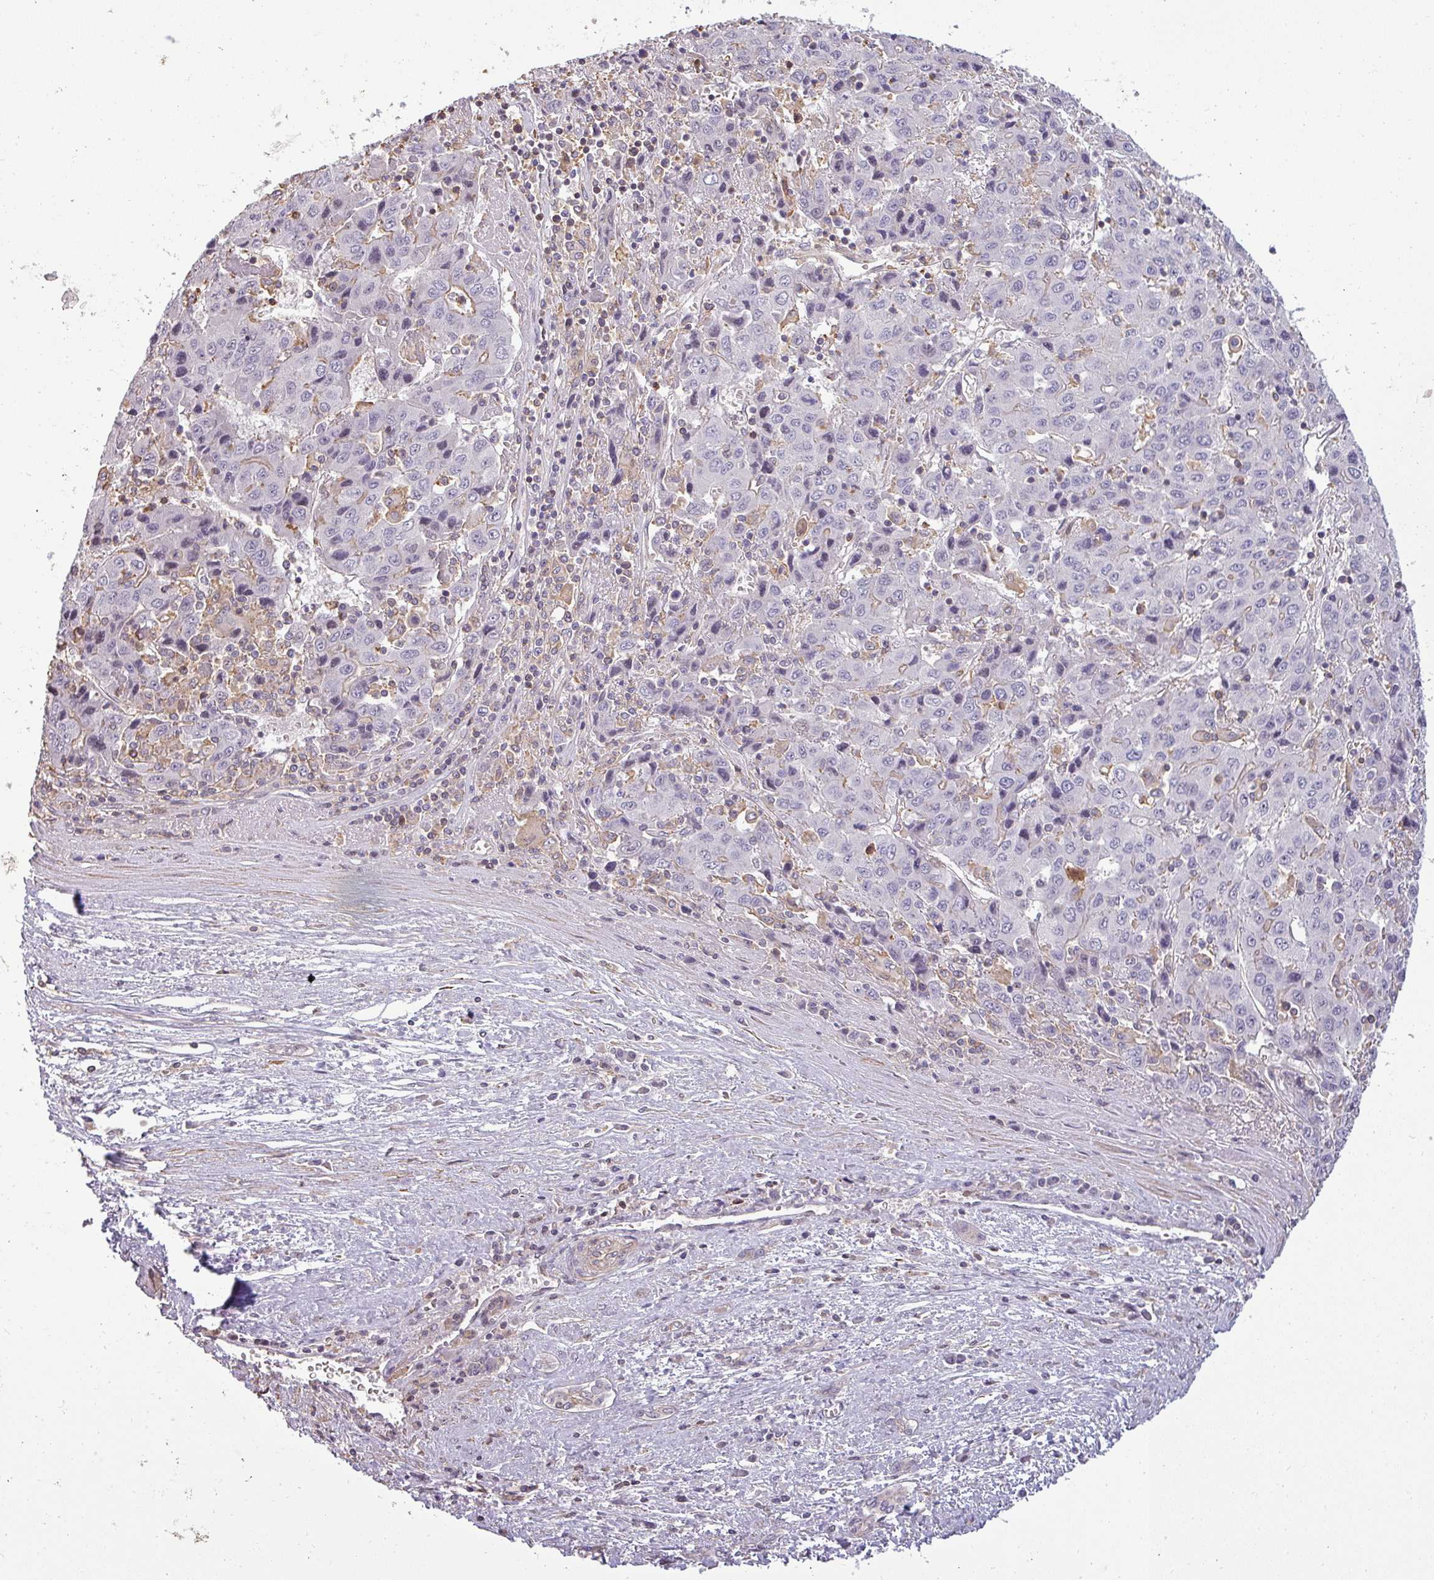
{"staining": {"intensity": "negative", "quantity": "none", "location": "none"}, "tissue": "liver cancer", "cell_type": "Tumor cells", "image_type": "cancer", "snomed": [{"axis": "morphology", "description": "Carcinoma, Hepatocellular, NOS"}, {"axis": "topography", "description": "Liver"}], "caption": "The IHC histopathology image has no significant staining in tumor cells of liver hepatocellular carcinoma tissue. (DAB immunohistochemistry (IHC) with hematoxylin counter stain).", "gene": "ZNF835", "patient": {"sex": "female", "age": 53}}